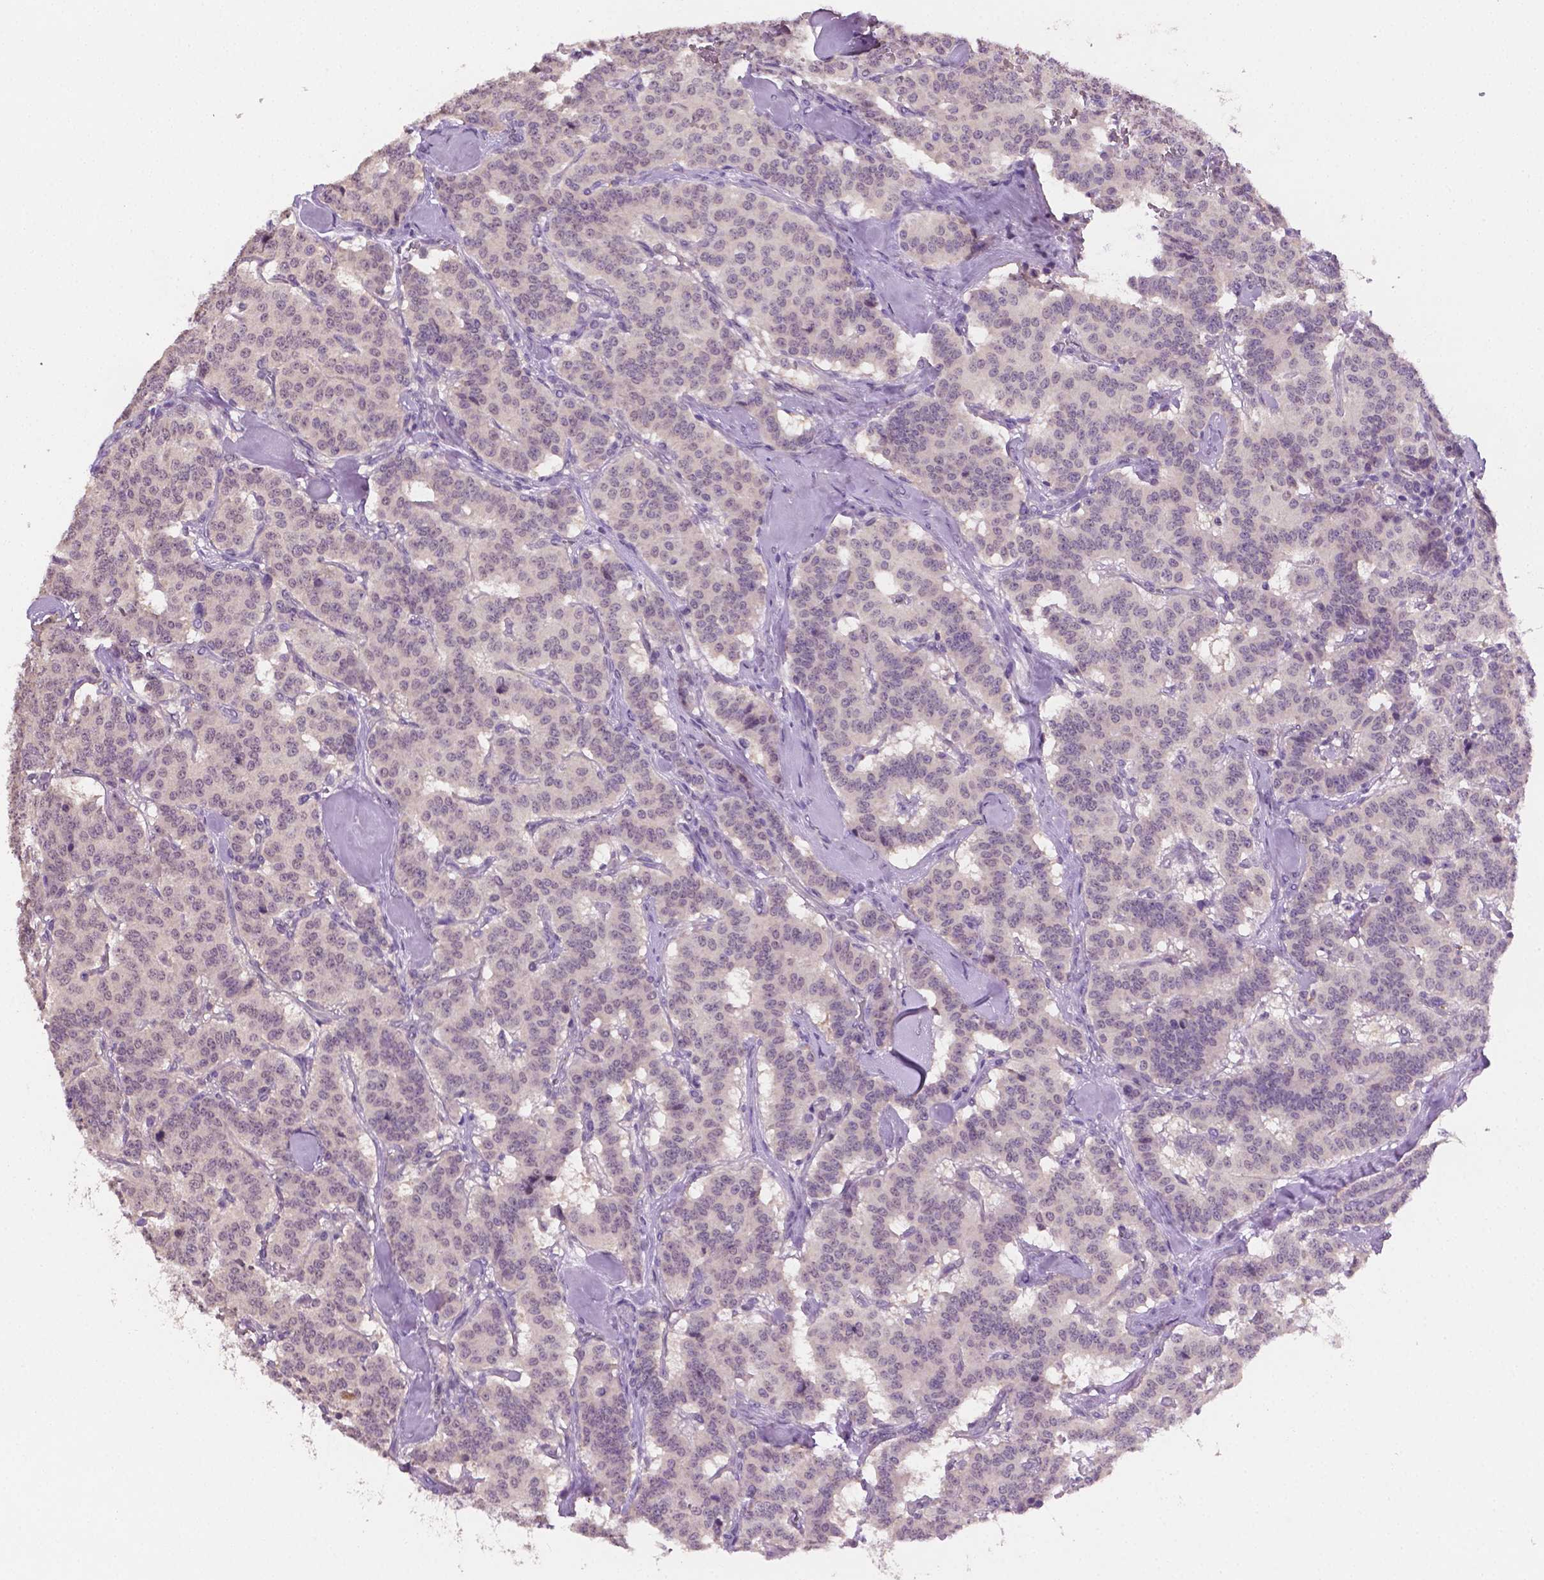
{"staining": {"intensity": "negative", "quantity": "none", "location": "none"}, "tissue": "carcinoid", "cell_type": "Tumor cells", "image_type": "cancer", "snomed": [{"axis": "morphology", "description": "Normal tissue, NOS"}, {"axis": "morphology", "description": "Carcinoid, malignant, NOS"}, {"axis": "topography", "description": "Lung"}], "caption": "Immunohistochemical staining of malignant carcinoid reveals no significant expression in tumor cells.", "gene": "MROH6", "patient": {"sex": "female", "age": 46}}